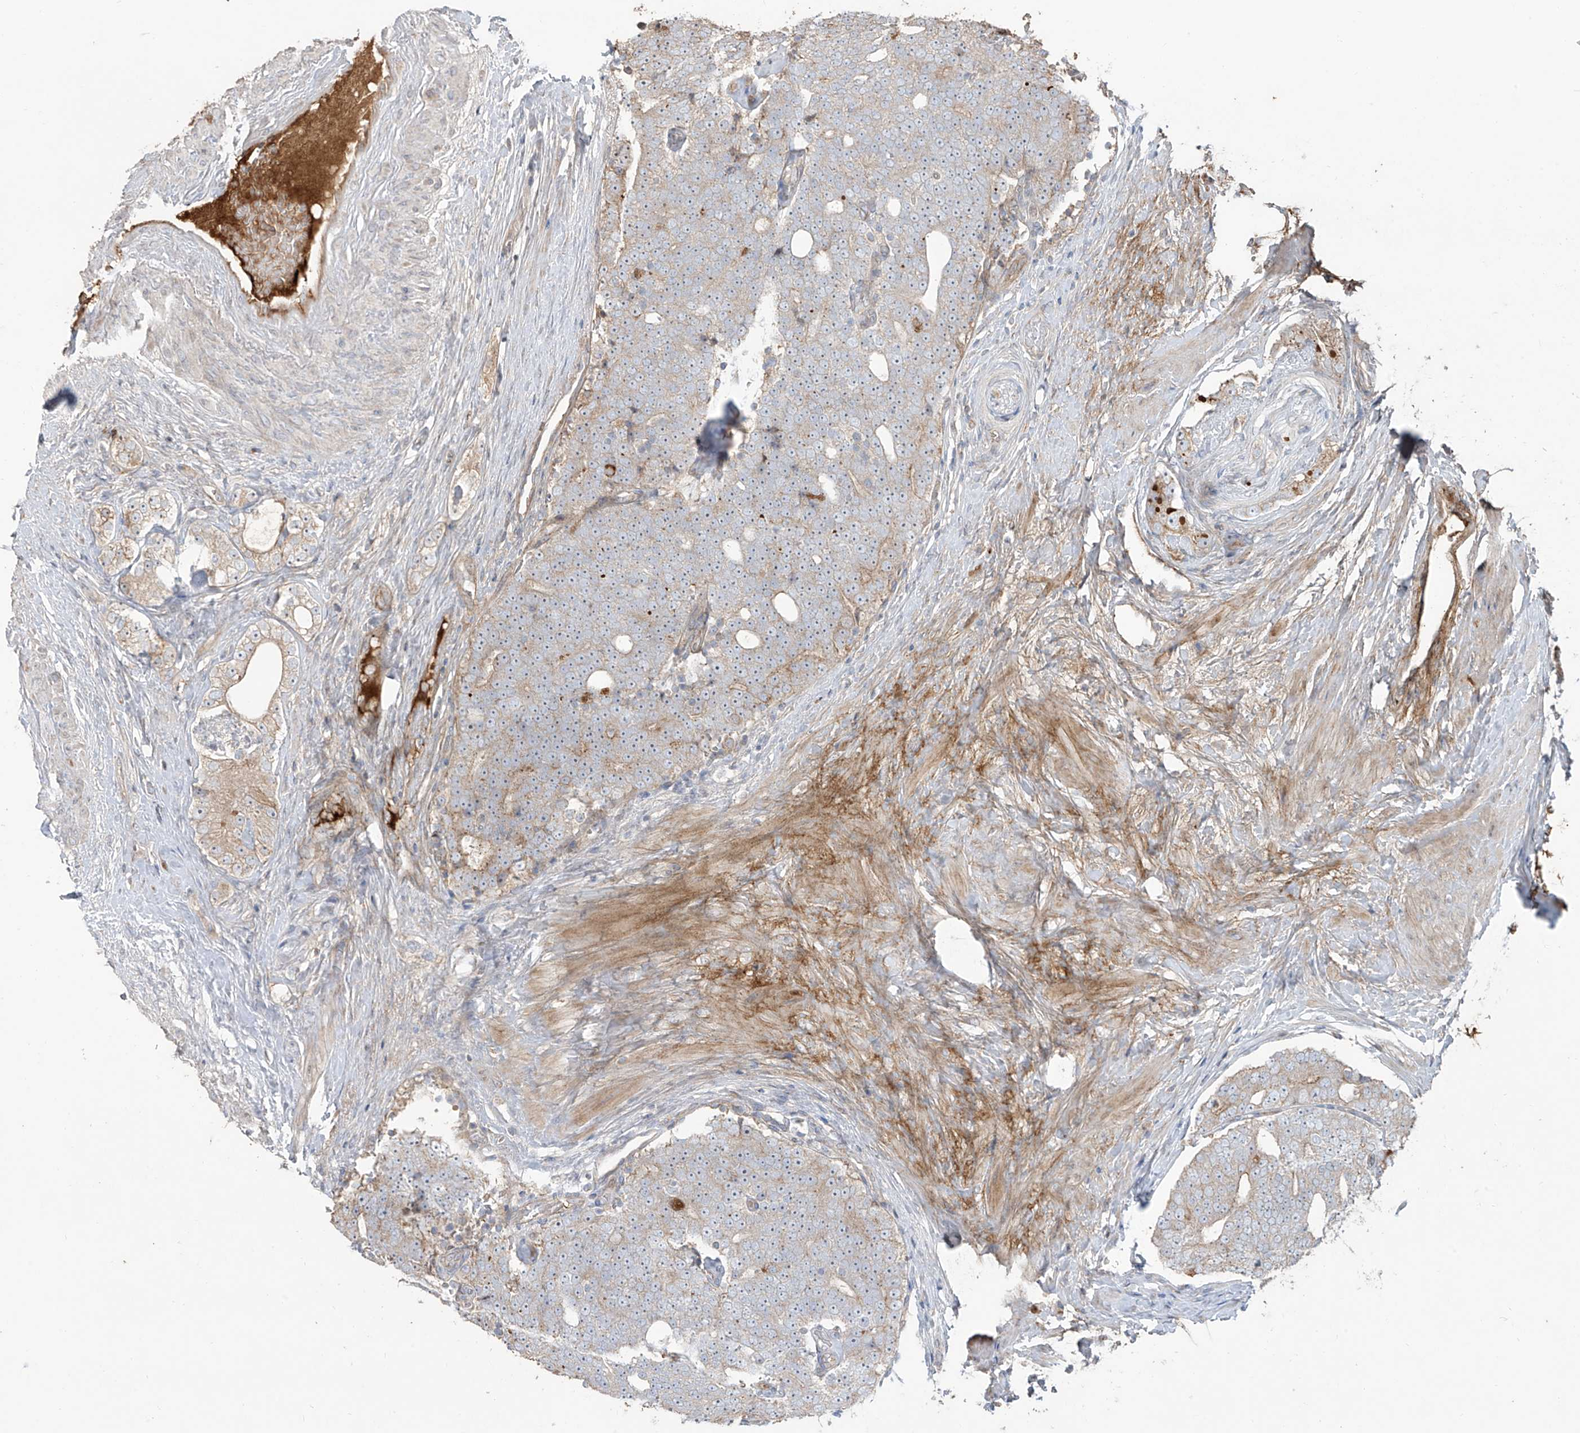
{"staining": {"intensity": "weak", "quantity": "<25%", "location": "cytoplasmic/membranous"}, "tissue": "prostate cancer", "cell_type": "Tumor cells", "image_type": "cancer", "snomed": [{"axis": "morphology", "description": "Adenocarcinoma, High grade"}, {"axis": "topography", "description": "Prostate"}], "caption": "Immunohistochemical staining of prostate cancer (high-grade adenocarcinoma) exhibits no significant expression in tumor cells. (DAB (3,3'-diaminobenzidine) IHC with hematoxylin counter stain).", "gene": "ABTB1", "patient": {"sex": "male", "age": 56}}